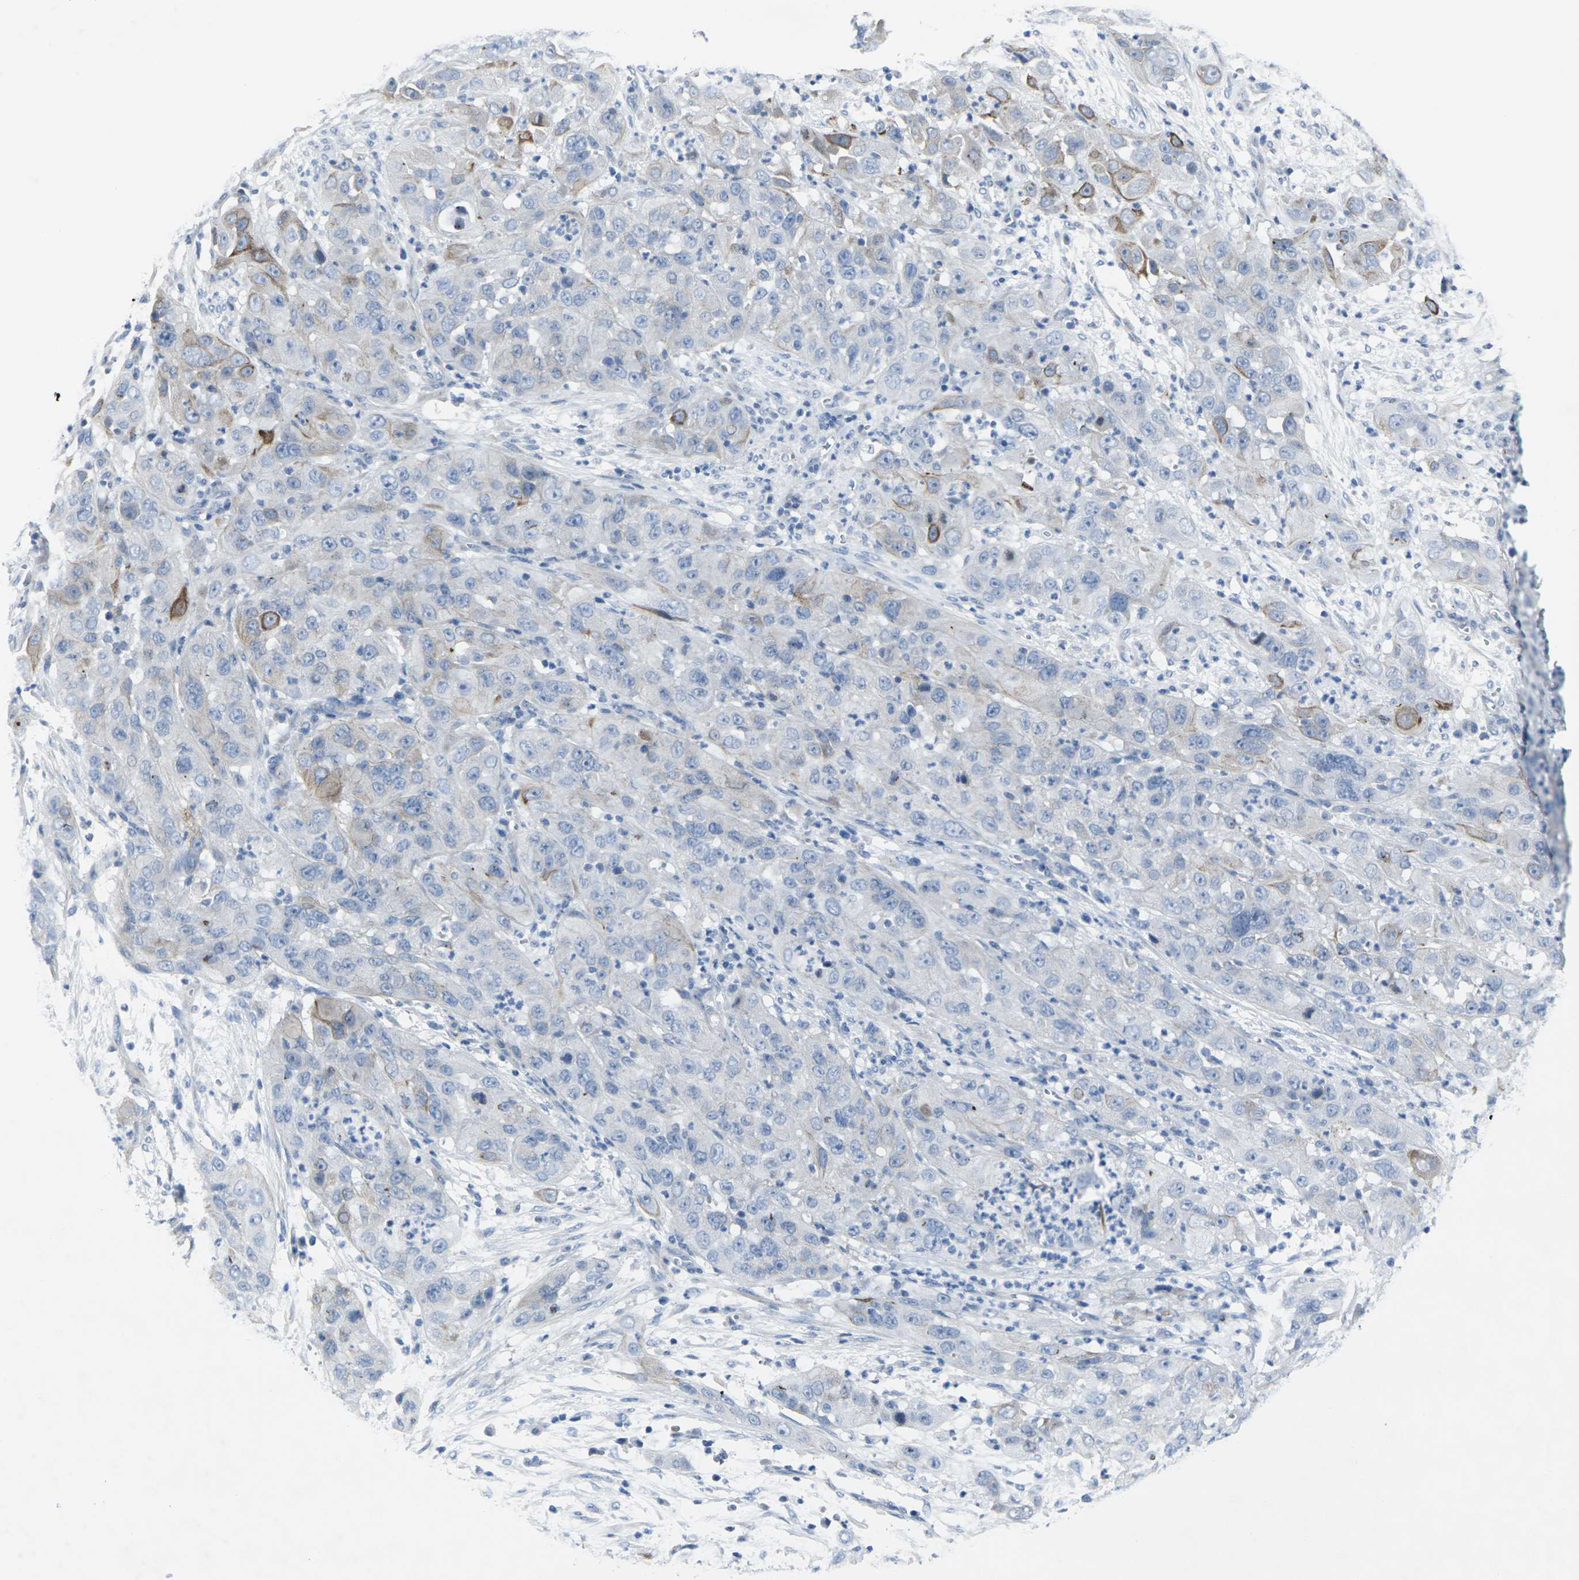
{"staining": {"intensity": "moderate", "quantity": "<25%", "location": "cytoplasmic/membranous"}, "tissue": "cervical cancer", "cell_type": "Tumor cells", "image_type": "cancer", "snomed": [{"axis": "morphology", "description": "Squamous cell carcinoma, NOS"}, {"axis": "topography", "description": "Cervix"}], "caption": "A brown stain highlights moderate cytoplasmic/membranous staining of a protein in cervical cancer tumor cells. (brown staining indicates protein expression, while blue staining denotes nuclei).", "gene": "ANKRD46", "patient": {"sex": "female", "age": 32}}